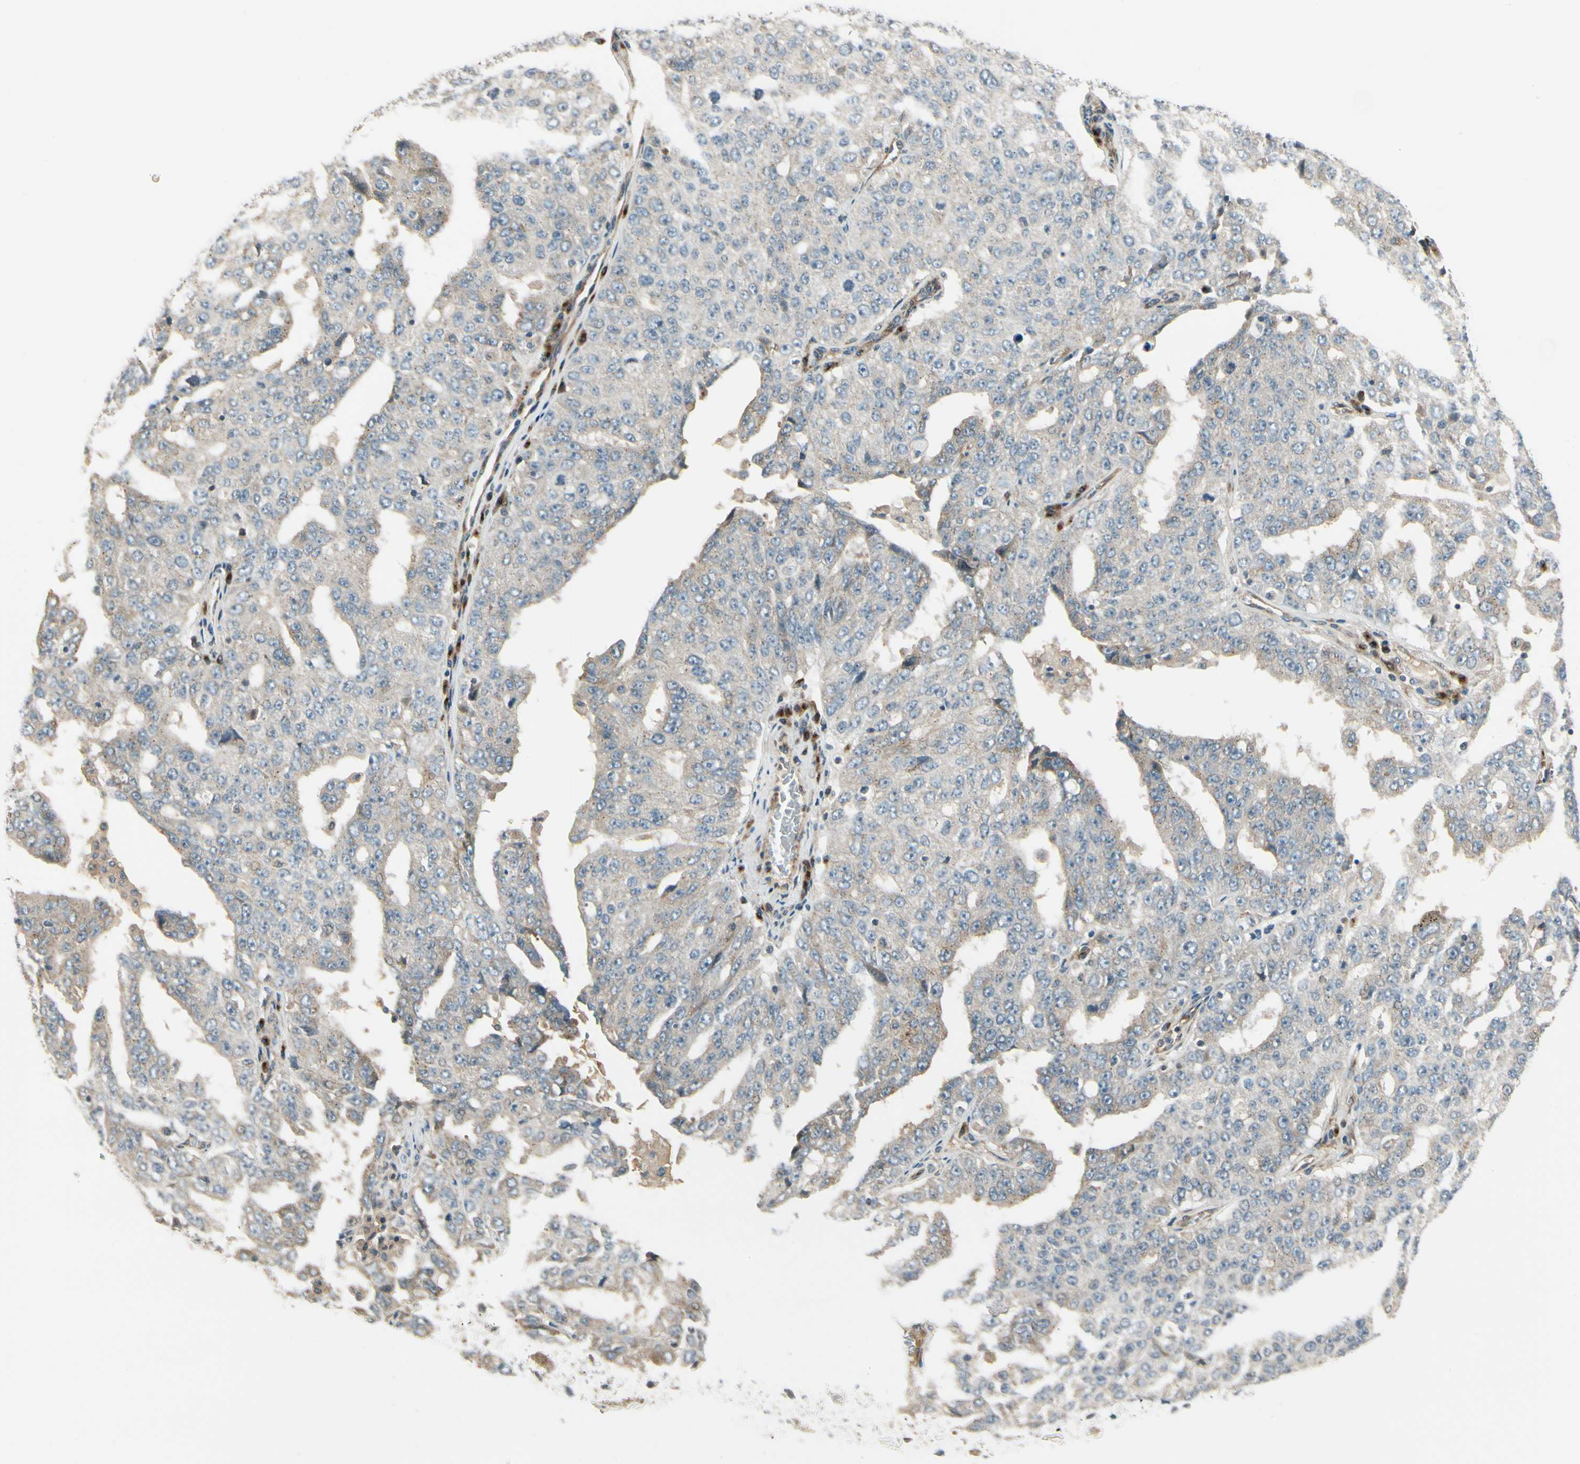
{"staining": {"intensity": "weak", "quantity": ">75%", "location": "cytoplasmic/membranous"}, "tissue": "ovarian cancer", "cell_type": "Tumor cells", "image_type": "cancer", "snomed": [{"axis": "morphology", "description": "Carcinoma, endometroid"}, {"axis": "topography", "description": "Ovary"}], "caption": "Immunohistochemical staining of ovarian cancer (endometroid carcinoma) displays weak cytoplasmic/membranous protein staining in approximately >75% of tumor cells.", "gene": "MANSC1", "patient": {"sex": "female", "age": 62}}